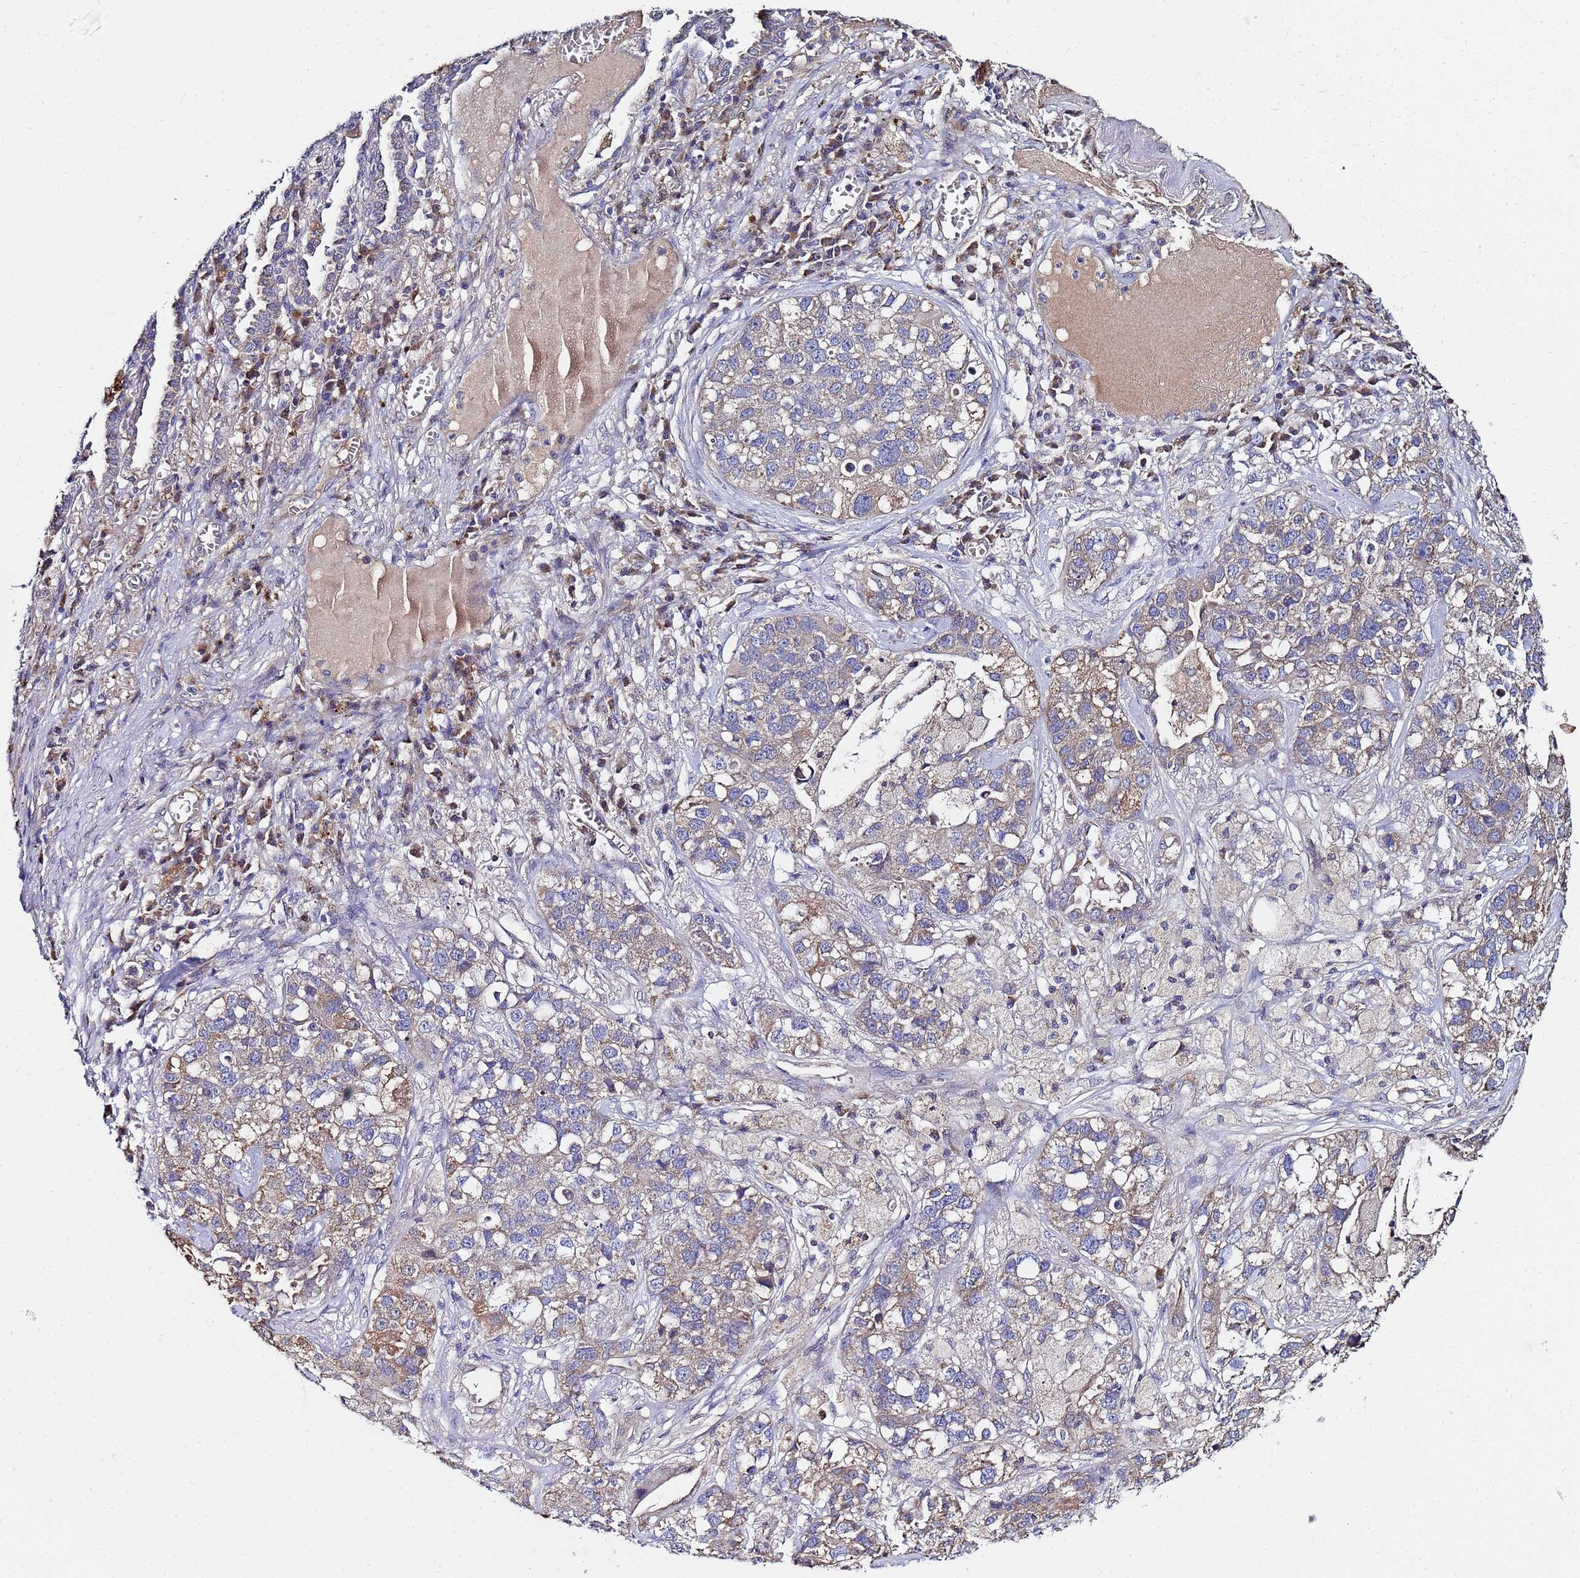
{"staining": {"intensity": "weak", "quantity": "25%-75%", "location": "cytoplasmic/membranous"}, "tissue": "lung cancer", "cell_type": "Tumor cells", "image_type": "cancer", "snomed": [{"axis": "morphology", "description": "Adenocarcinoma, NOS"}, {"axis": "topography", "description": "Lung"}], "caption": "A micrograph of lung cancer (adenocarcinoma) stained for a protein exhibits weak cytoplasmic/membranous brown staining in tumor cells. (DAB (3,3'-diaminobenzidine) = brown stain, brightfield microscopy at high magnification).", "gene": "C5orf34", "patient": {"sex": "male", "age": 49}}